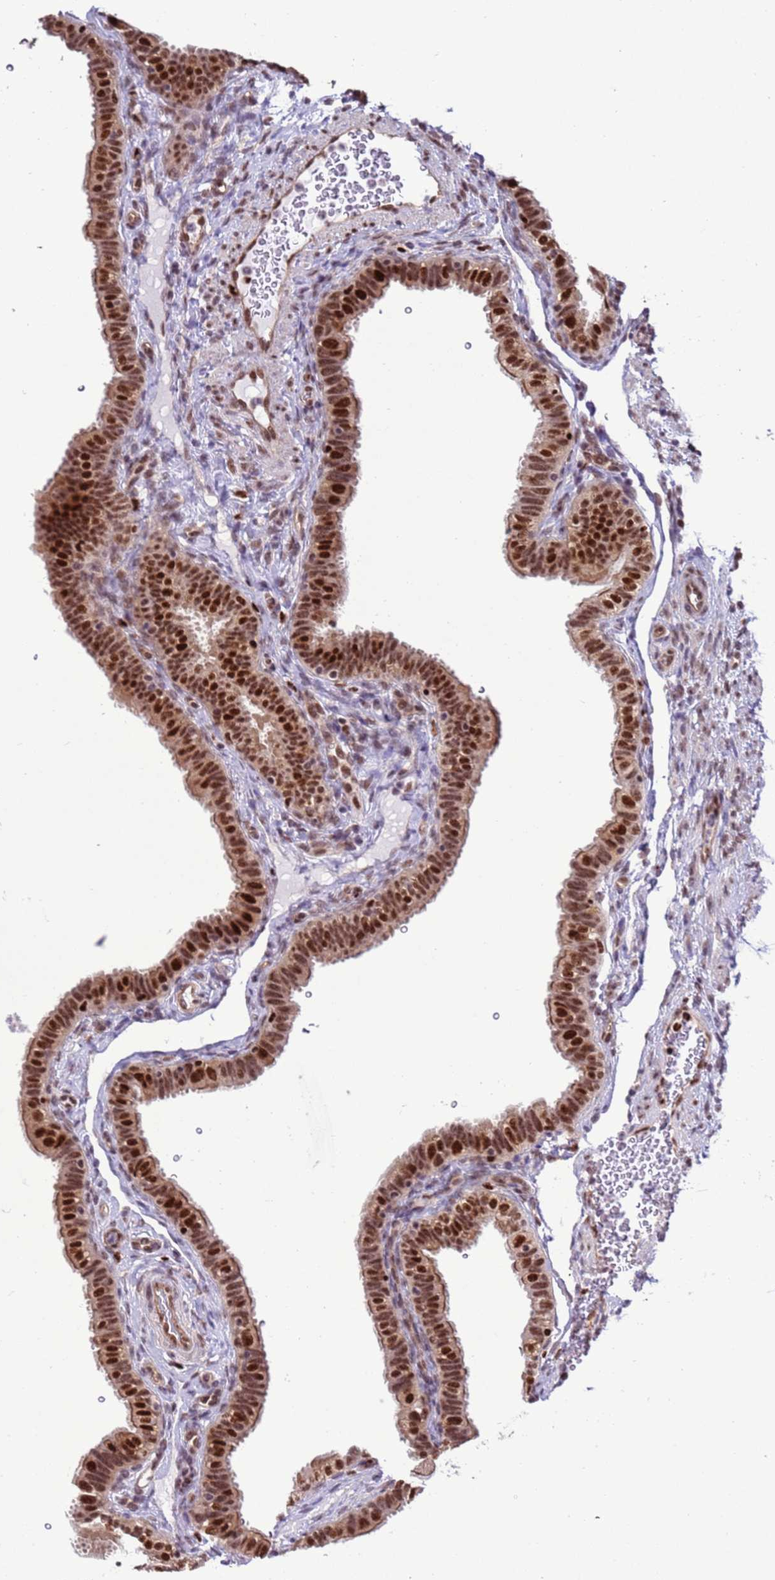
{"staining": {"intensity": "strong", "quantity": ">75%", "location": "nuclear"}, "tissue": "fallopian tube", "cell_type": "Glandular cells", "image_type": "normal", "snomed": [{"axis": "morphology", "description": "Normal tissue, NOS"}, {"axis": "topography", "description": "Fallopian tube"}], "caption": "Immunohistochemistry (IHC) (DAB) staining of unremarkable fallopian tube exhibits strong nuclear protein staining in approximately >75% of glandular cells.", "gene": "PRPF6", "patient": {"sex": "female", "age": 41}}